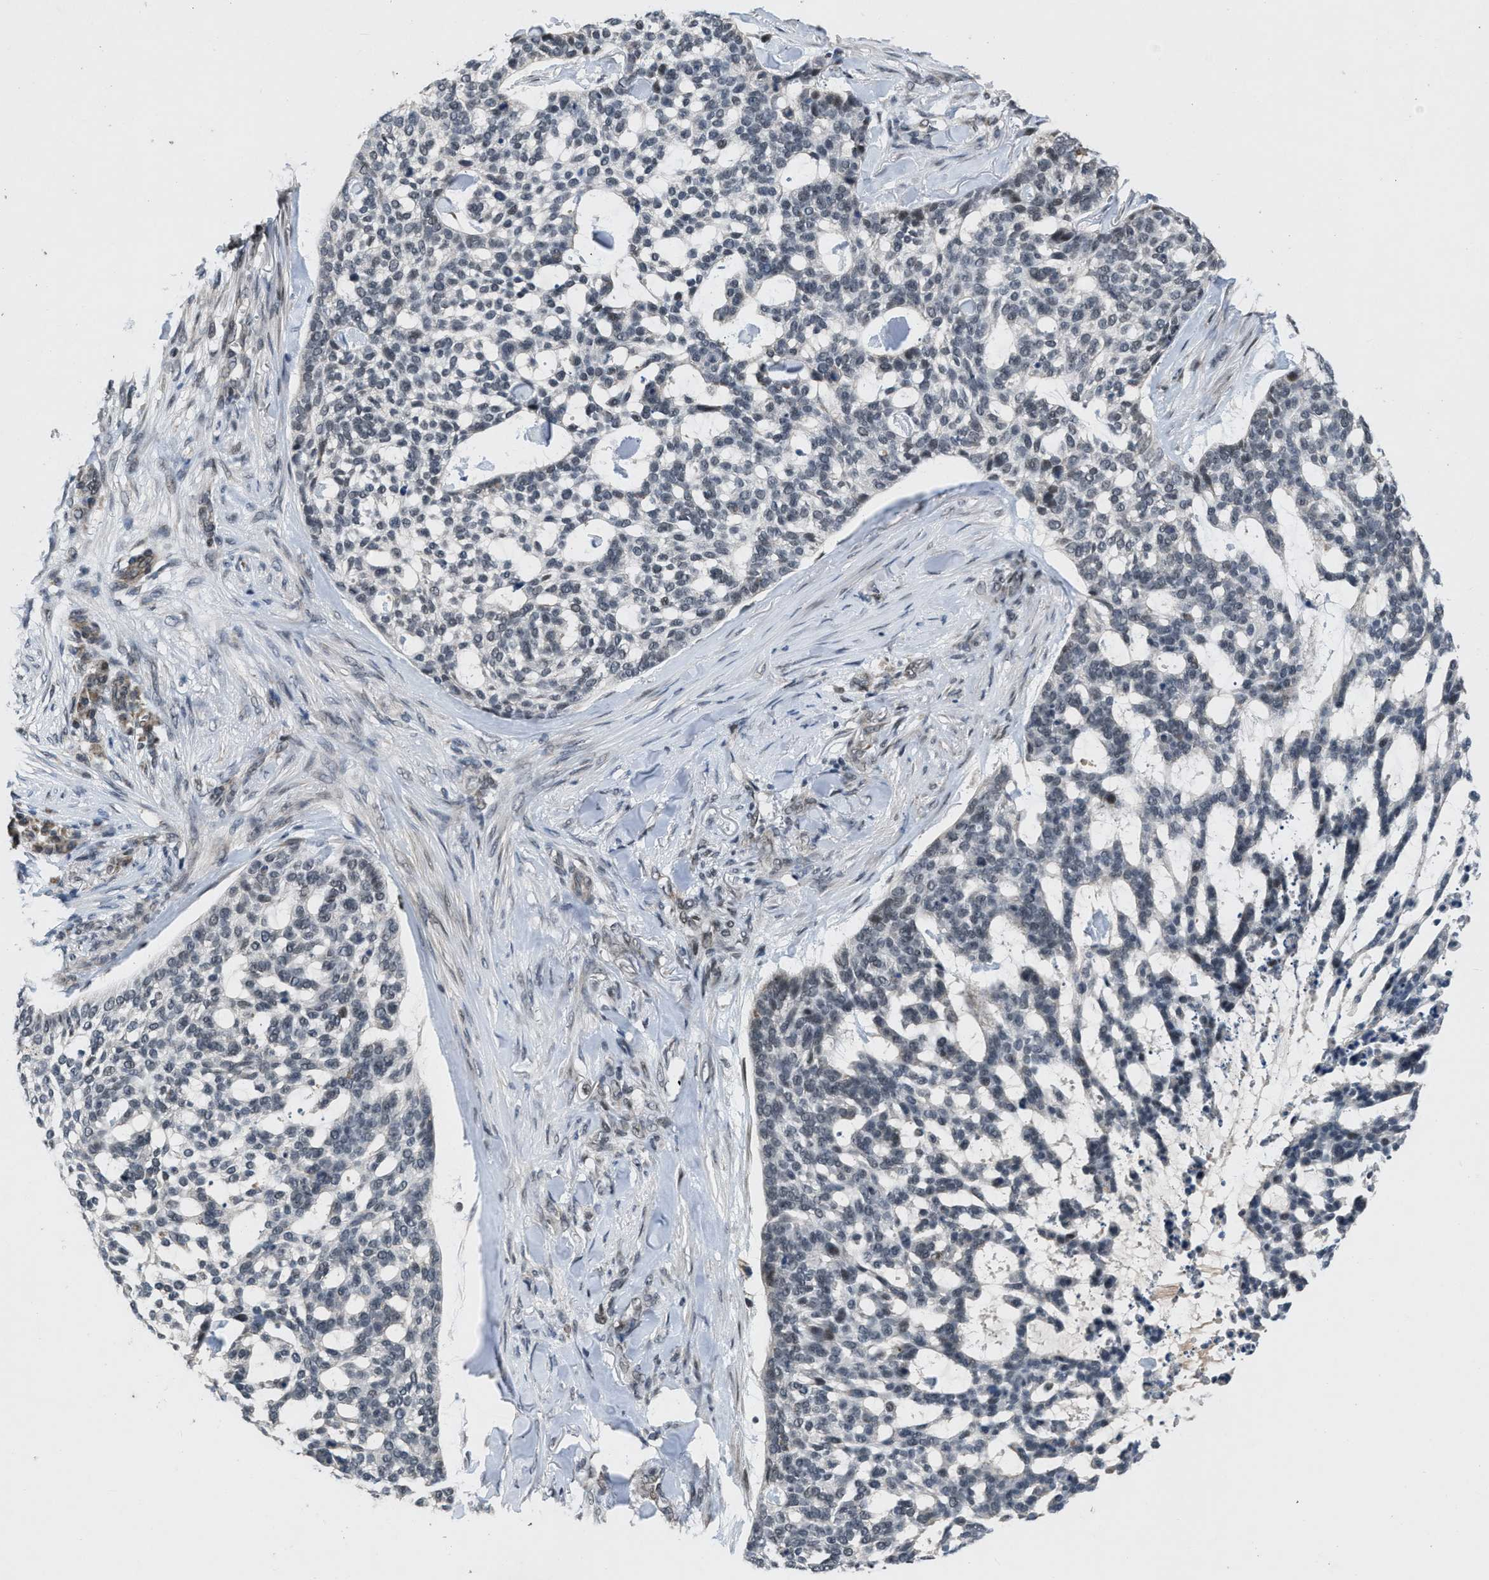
{"staining": {"intensity": "negative", "quantity": "none", "location": "none"}, "tissue": "skin cancer", "cell_type": "Tumor cells", "image_type": "cancer", "snomed": [{"axis": "morphology", "description": "Basal cell carcinoma"}, {"axis": "topography", "description": "Skin"}], "caption": "IHC histopathology image of neoplastic tissue: human skin cancer (basal cell carcinoma) stained with DAB (3,3'-diaminobenzidine) exhibits no significant protein positivity in tumor cells.", "gene": "ZNHIT1", "patient": {"sex": "female", "age": 64}}